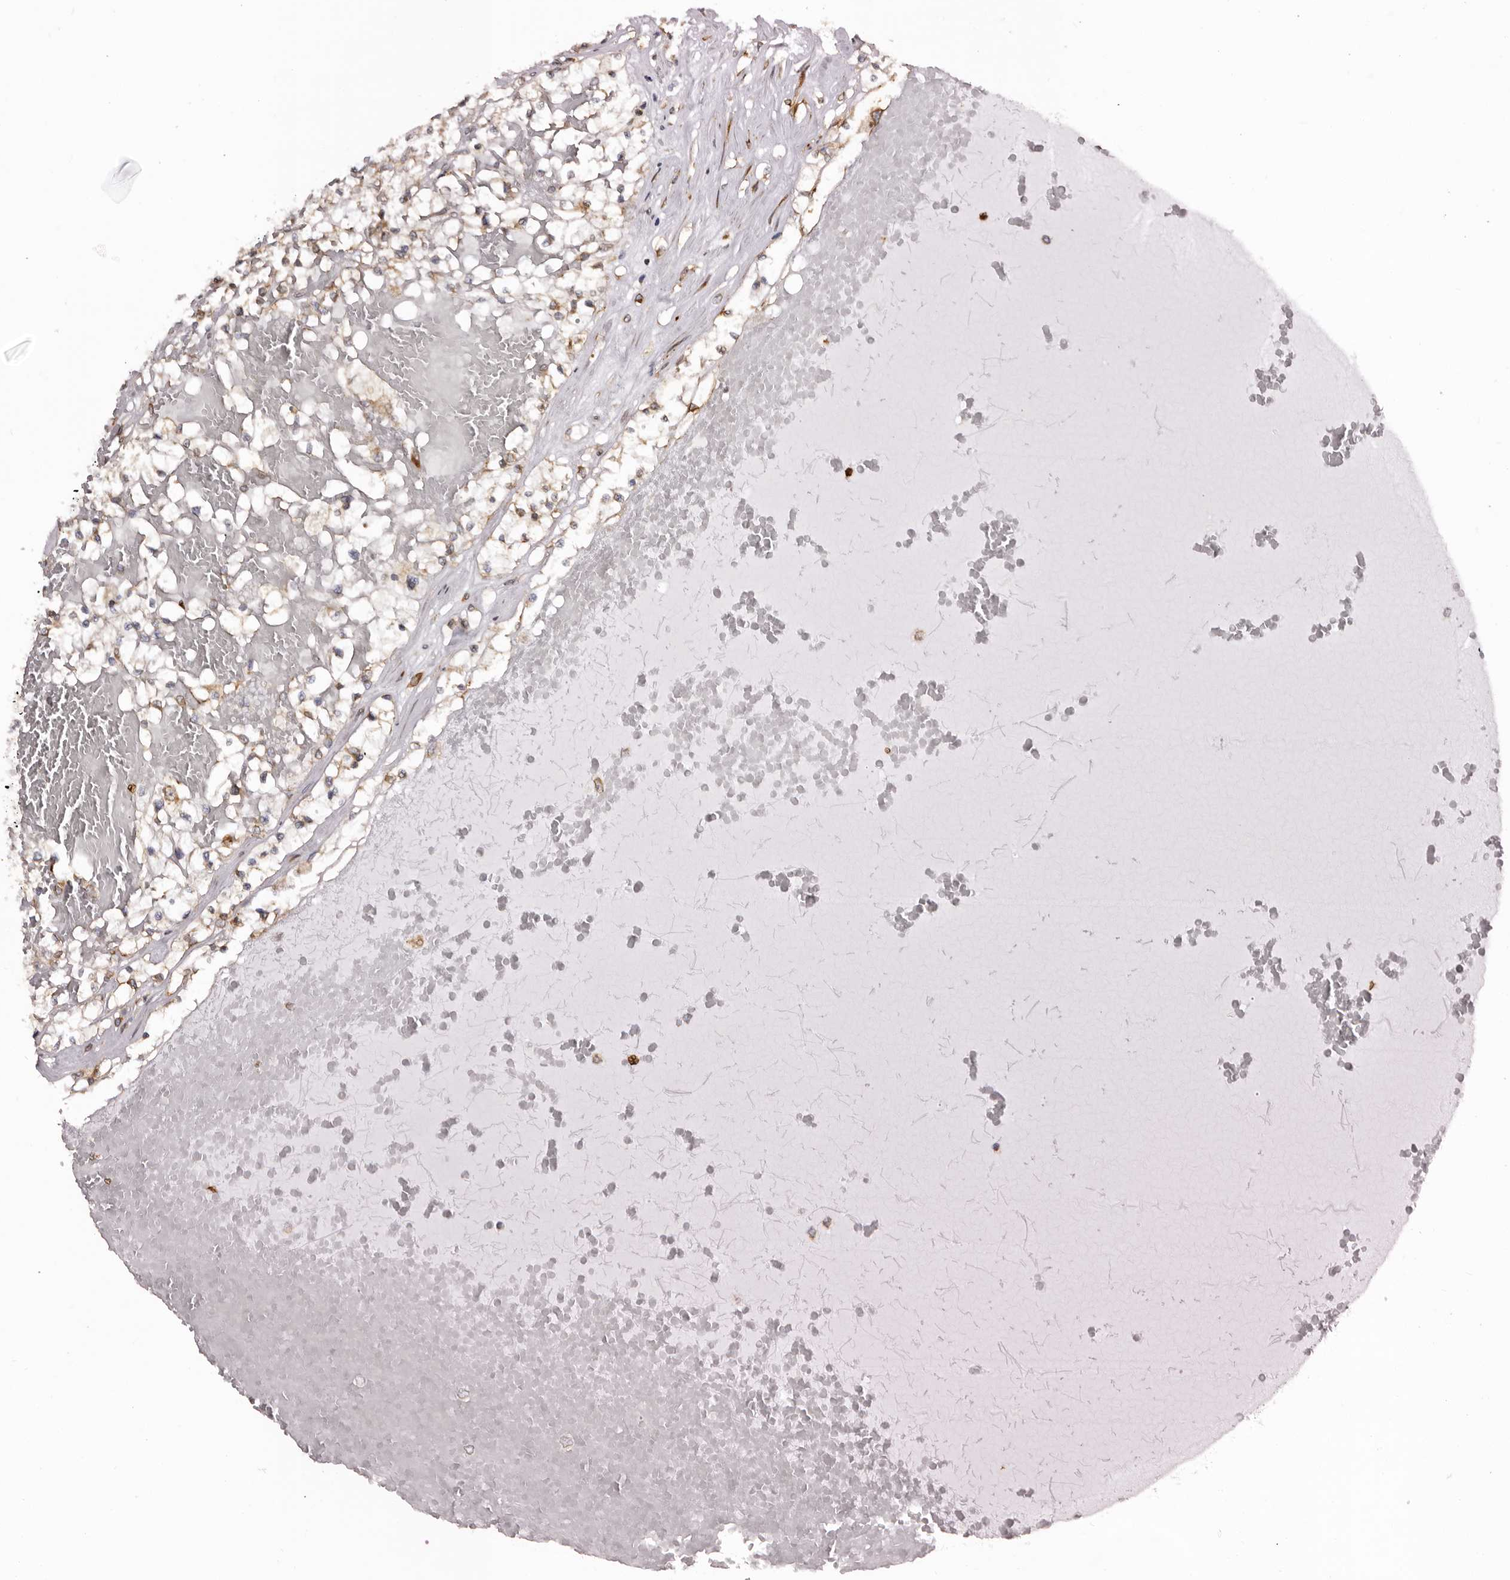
{"staining": {"intensity": "weak", "quantity": ">75%", "location": "cytoplasmic/membranous"}, "tissue": "renal cancer", "cell_type": "Tumor cells", "image_type": "cancer", "snomed": [{"axis": "morphology", "description": "Normal tissue, NOS"}, {"axis": "morphology", "description": "Adenocarcinoma, NOS"}, {"axis": "topography", "description": "Kidney"}], "caption": "The immunohistochemical stain highlights weak cytoplasmic/membranous positivity in tumor cells of renal cancer (adenocarcinoma) tissue.", "gene": "C4orf3", "patient": {"sex": "male", "age": 68}}